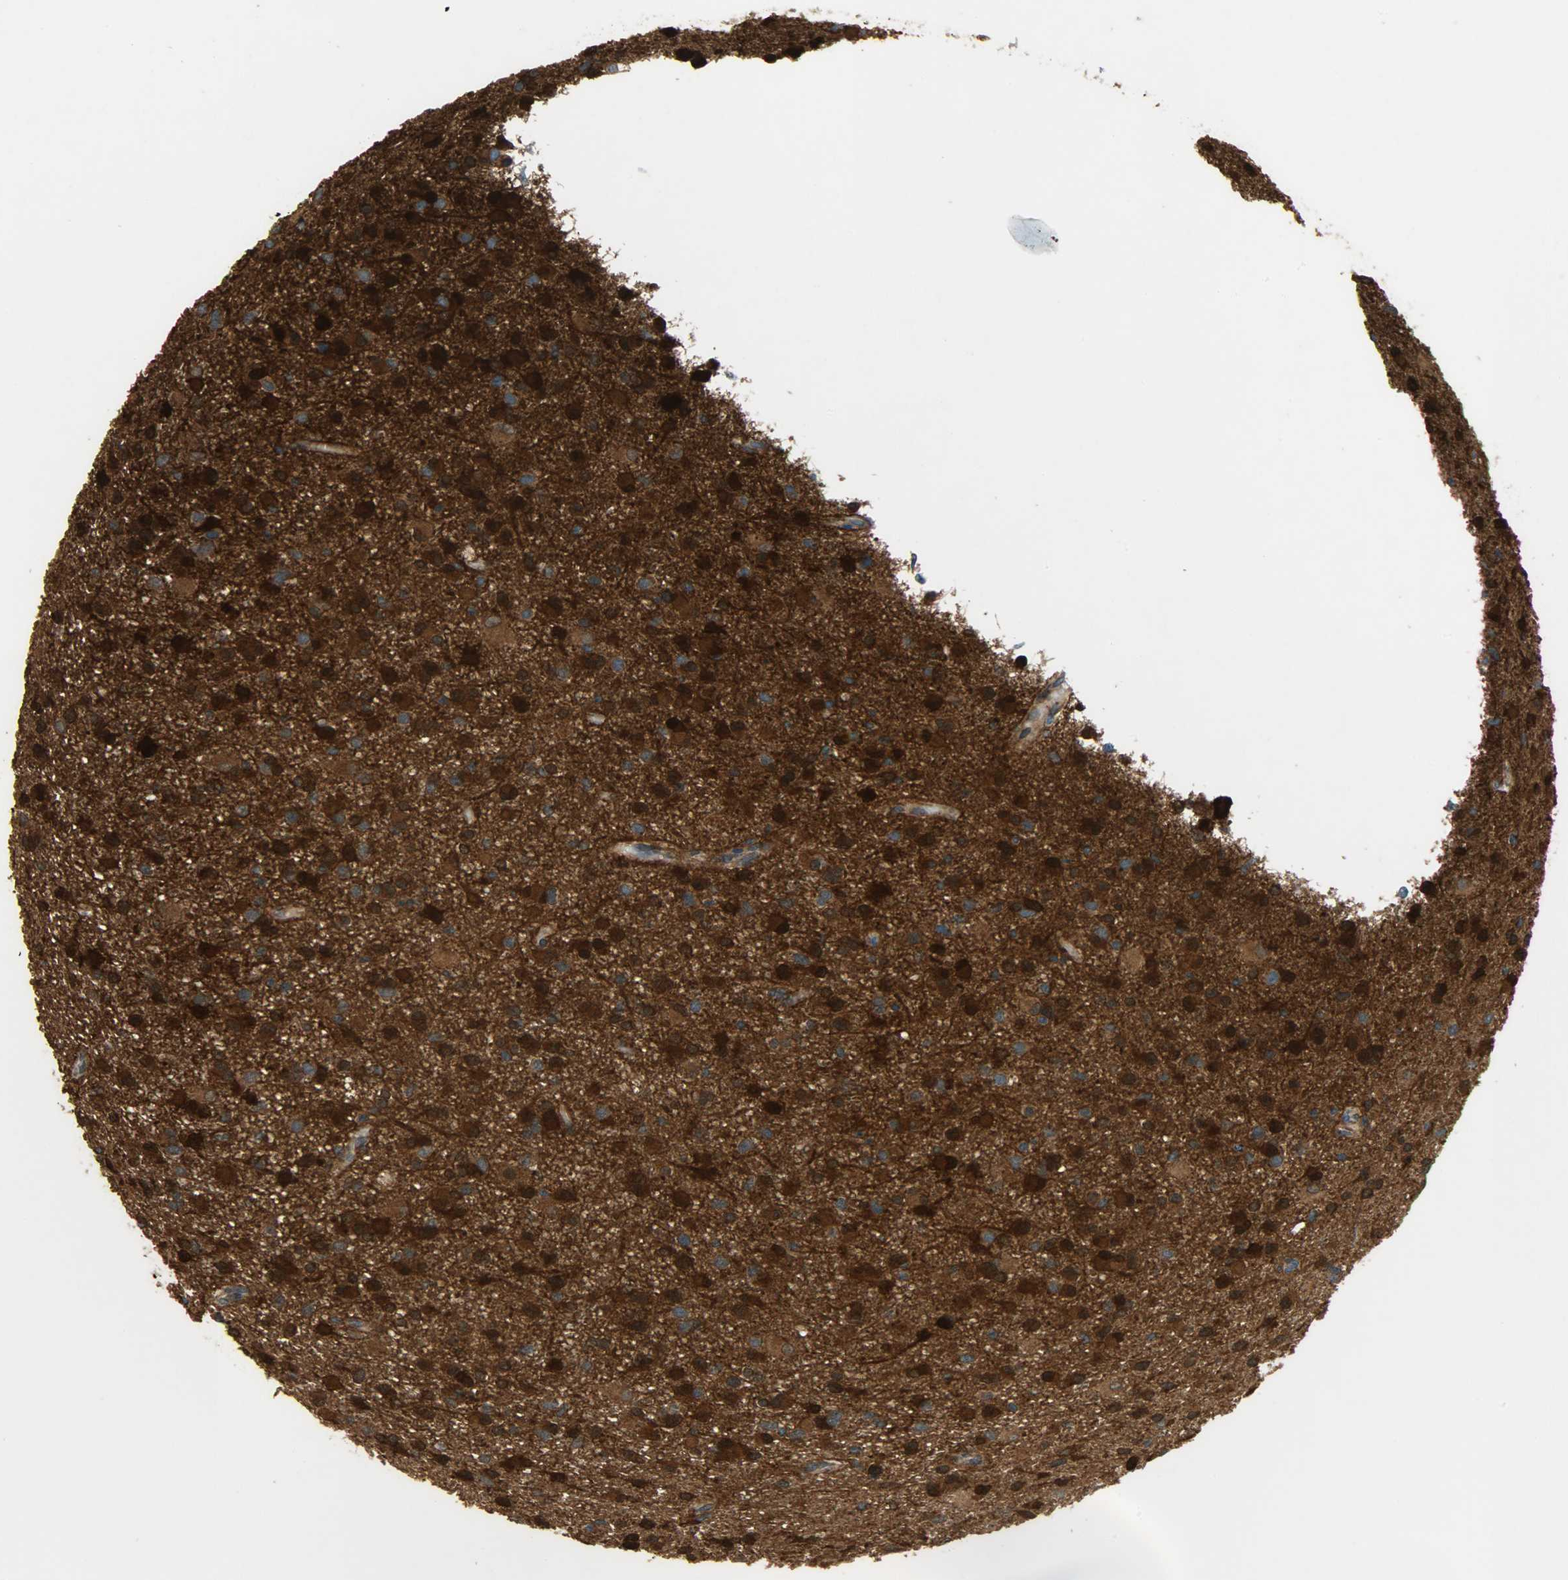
{"staining": {"intensity": "strong", "quantity": ">75%", "location": "cytoplasmic/membranous,nuclear"}, "tissue": "glioma", "cell_type": "Tumor cells", "image_type": "cancer", "snomed": [{"axis": "morphology", "description": "Glioma, malignant, Low grade"}, {"axis": "topography", "description": "Brain"}], "caption": "Tumor cells demonstrate high levels of strong cytoplasmic/membranous and nuclear expression in about >75% of cells in human glioma.", "gene": "C1orf198", "patient": {"sex": "male", "age": 42}}